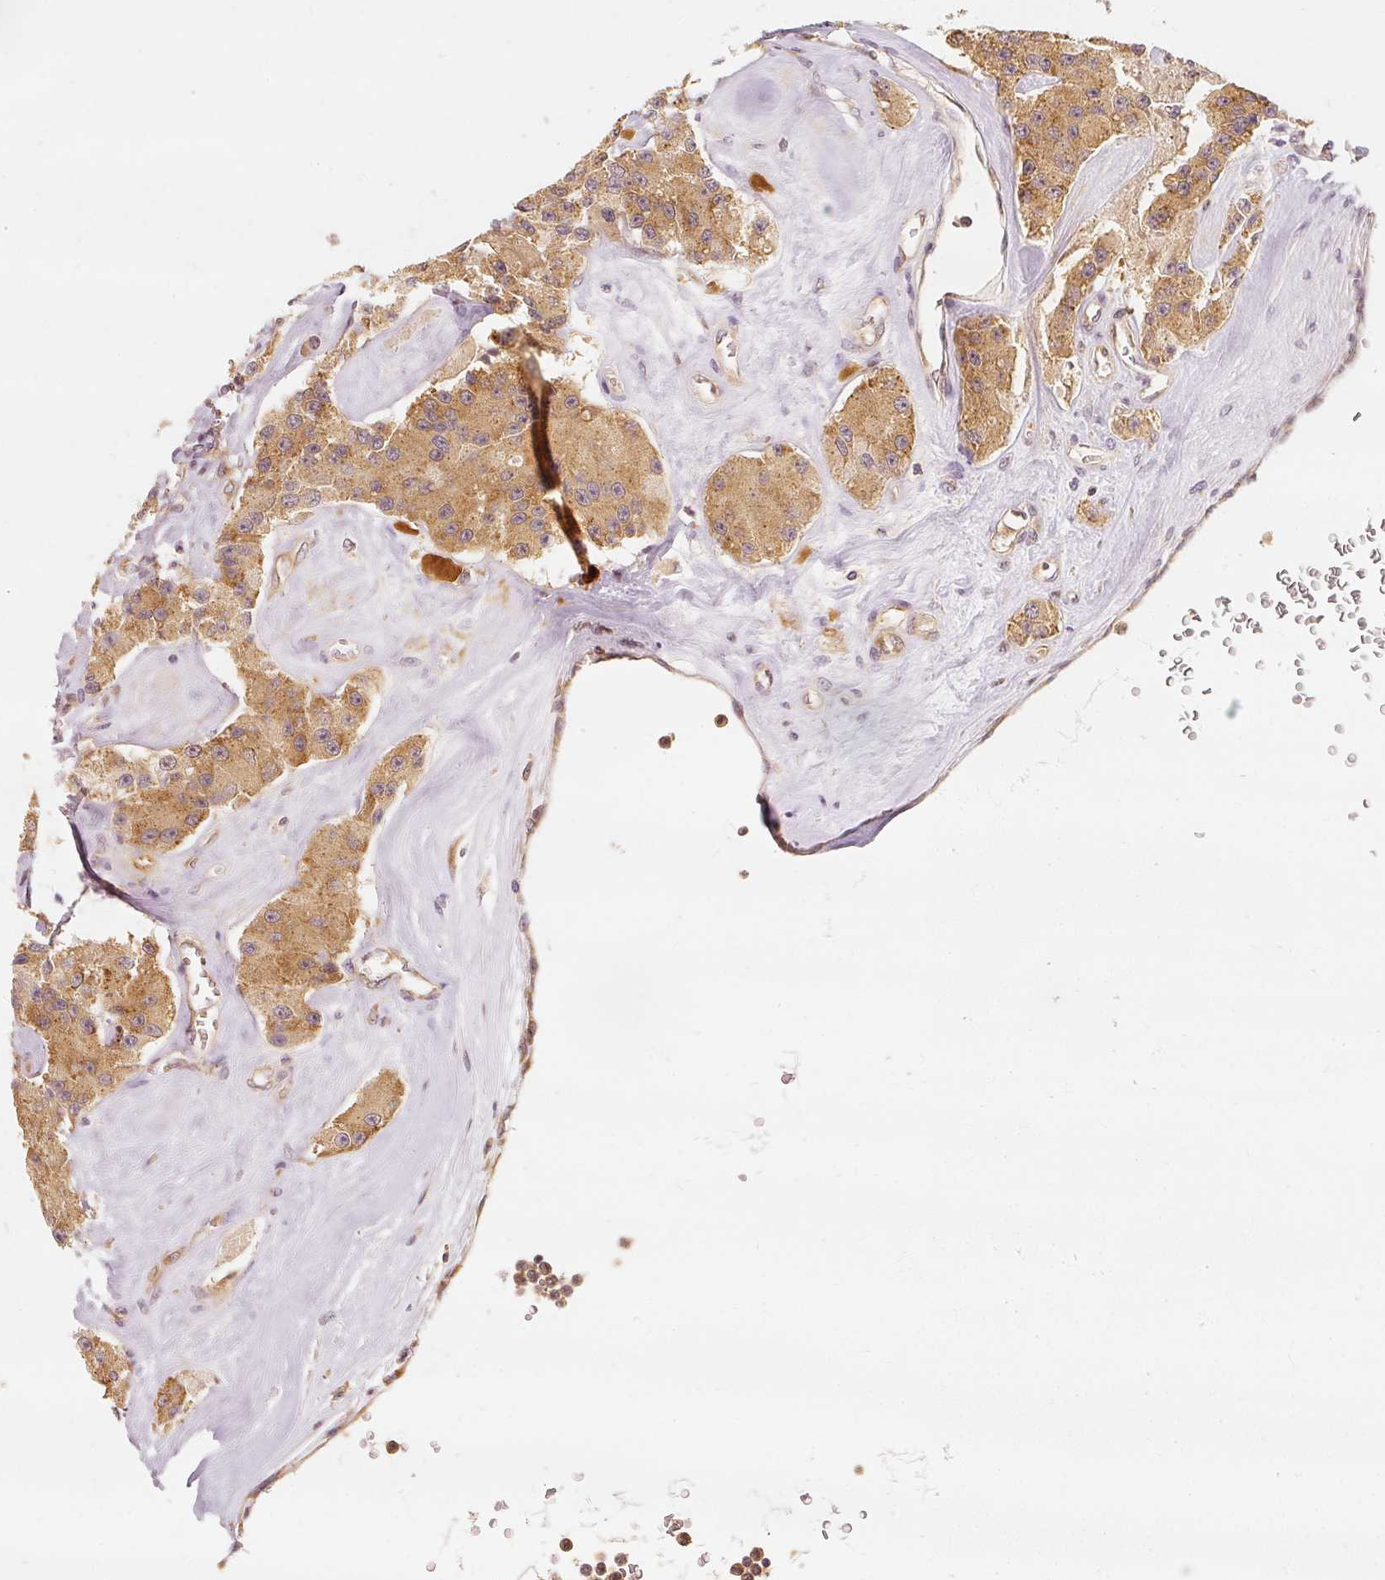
{"staining": {"intensity": "moderate", "quantity": ">75%", "location": "cytoplasmic/membranous"}, "tissue": "carcinoid", "cell_type": "Tumor cells", "image_type": "cancer", "snomed": [{"axis": "morphology", "description": "Carcinoid, malignant, NOS"}, {"axis": "topography", "description": "Pancreas"}], "caption": "Carcinoid (malignant) stained for a protein displays moderate cytoplasmic/membranous positivity in tumor cells.", "gene": "EEF1A2", "patient": {"sex": "male", "age": 41}}